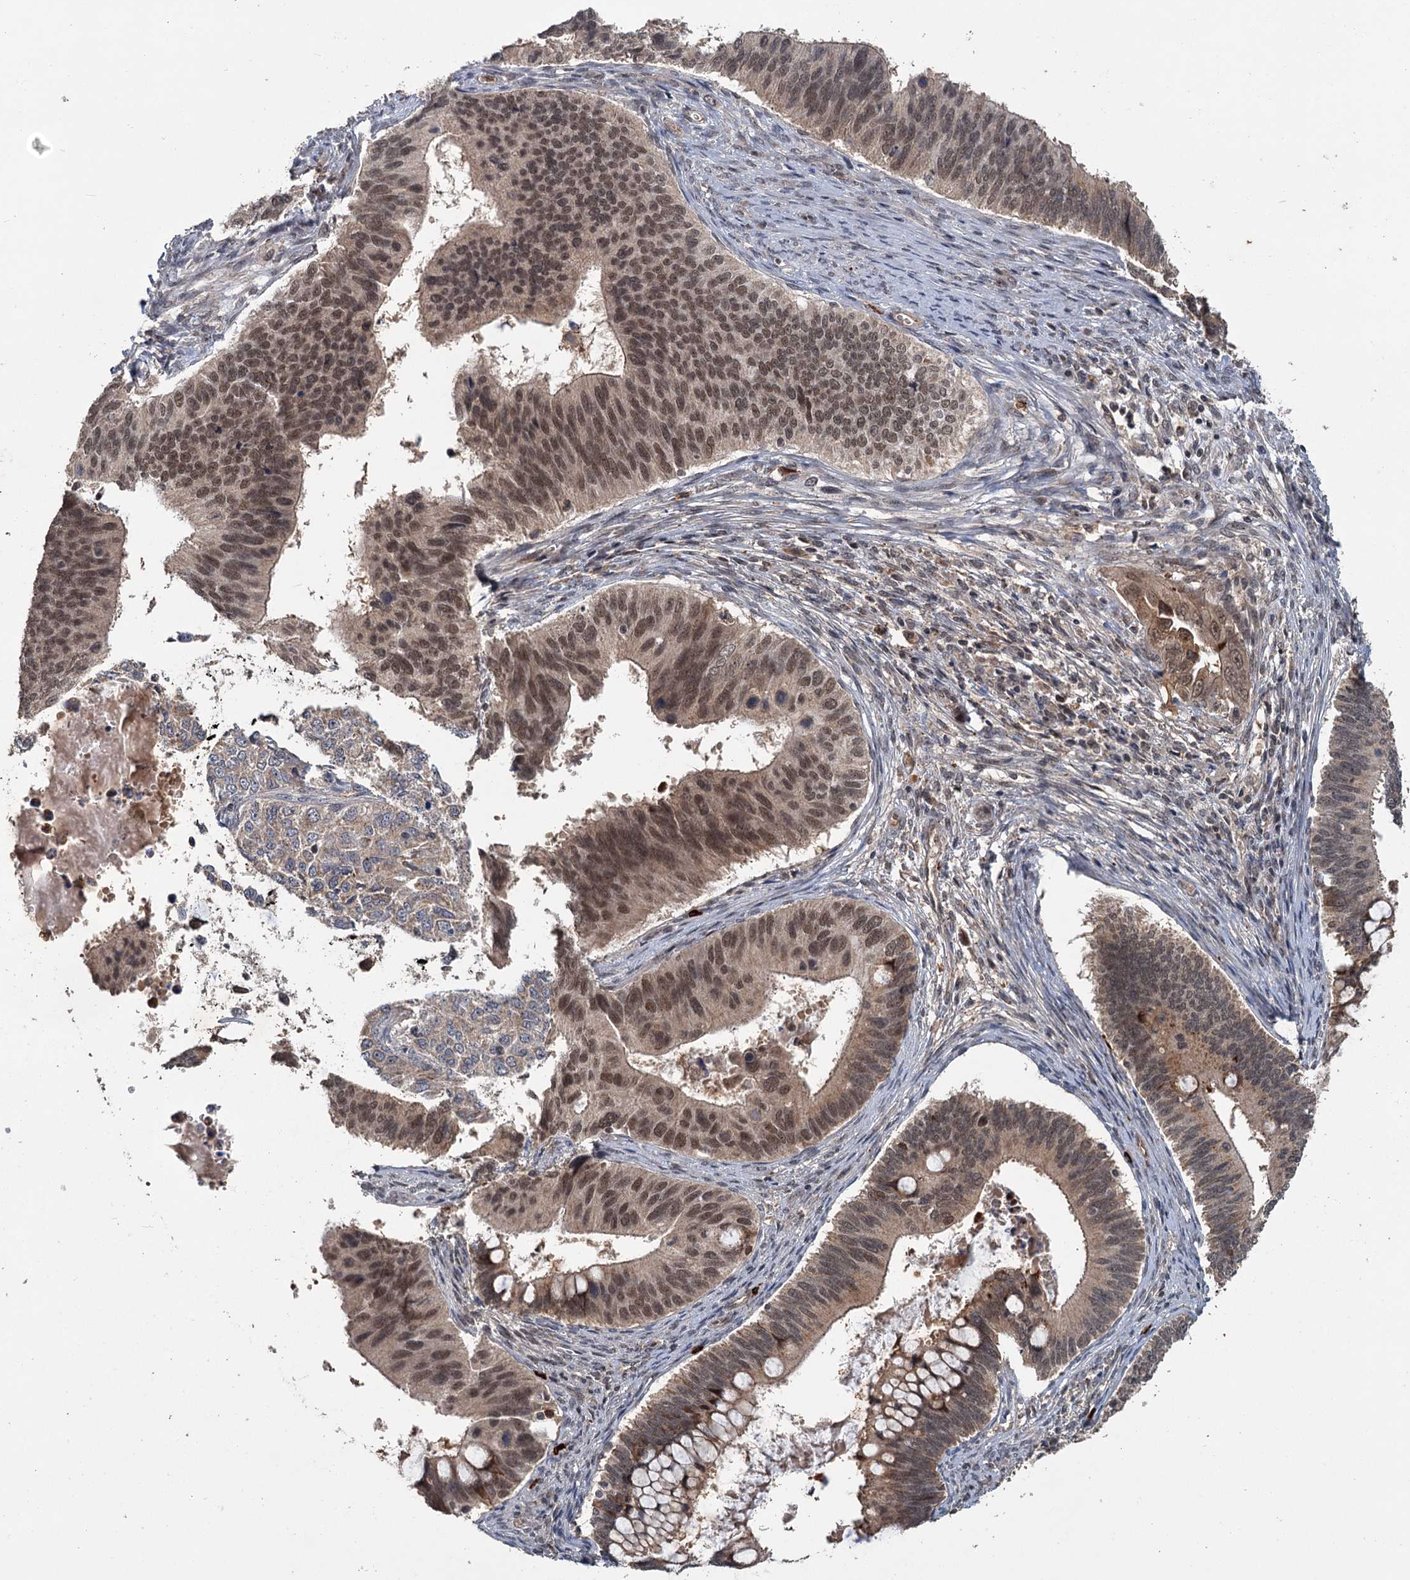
{"staining": {"intensity": "moderate", "quantity": ">75%", "location": "nuclear"}, "tissue": "cervical cancer", "cell_type": "Tumor cells", "image_type": "cancer", "snomed": [{"axis": "morphology", "description": "Adenocarcinoma, NOS"}, {"axis": "topography", "description": "Cervix"}], "caption": "Tumor cells exhibit medium levels of moderate nuclear positivity in approximately >75% of cells in cervical cancer (adenocarcinoma).", "gene": "KANSL2", "patient": {"sex": "female", "age": 42}}